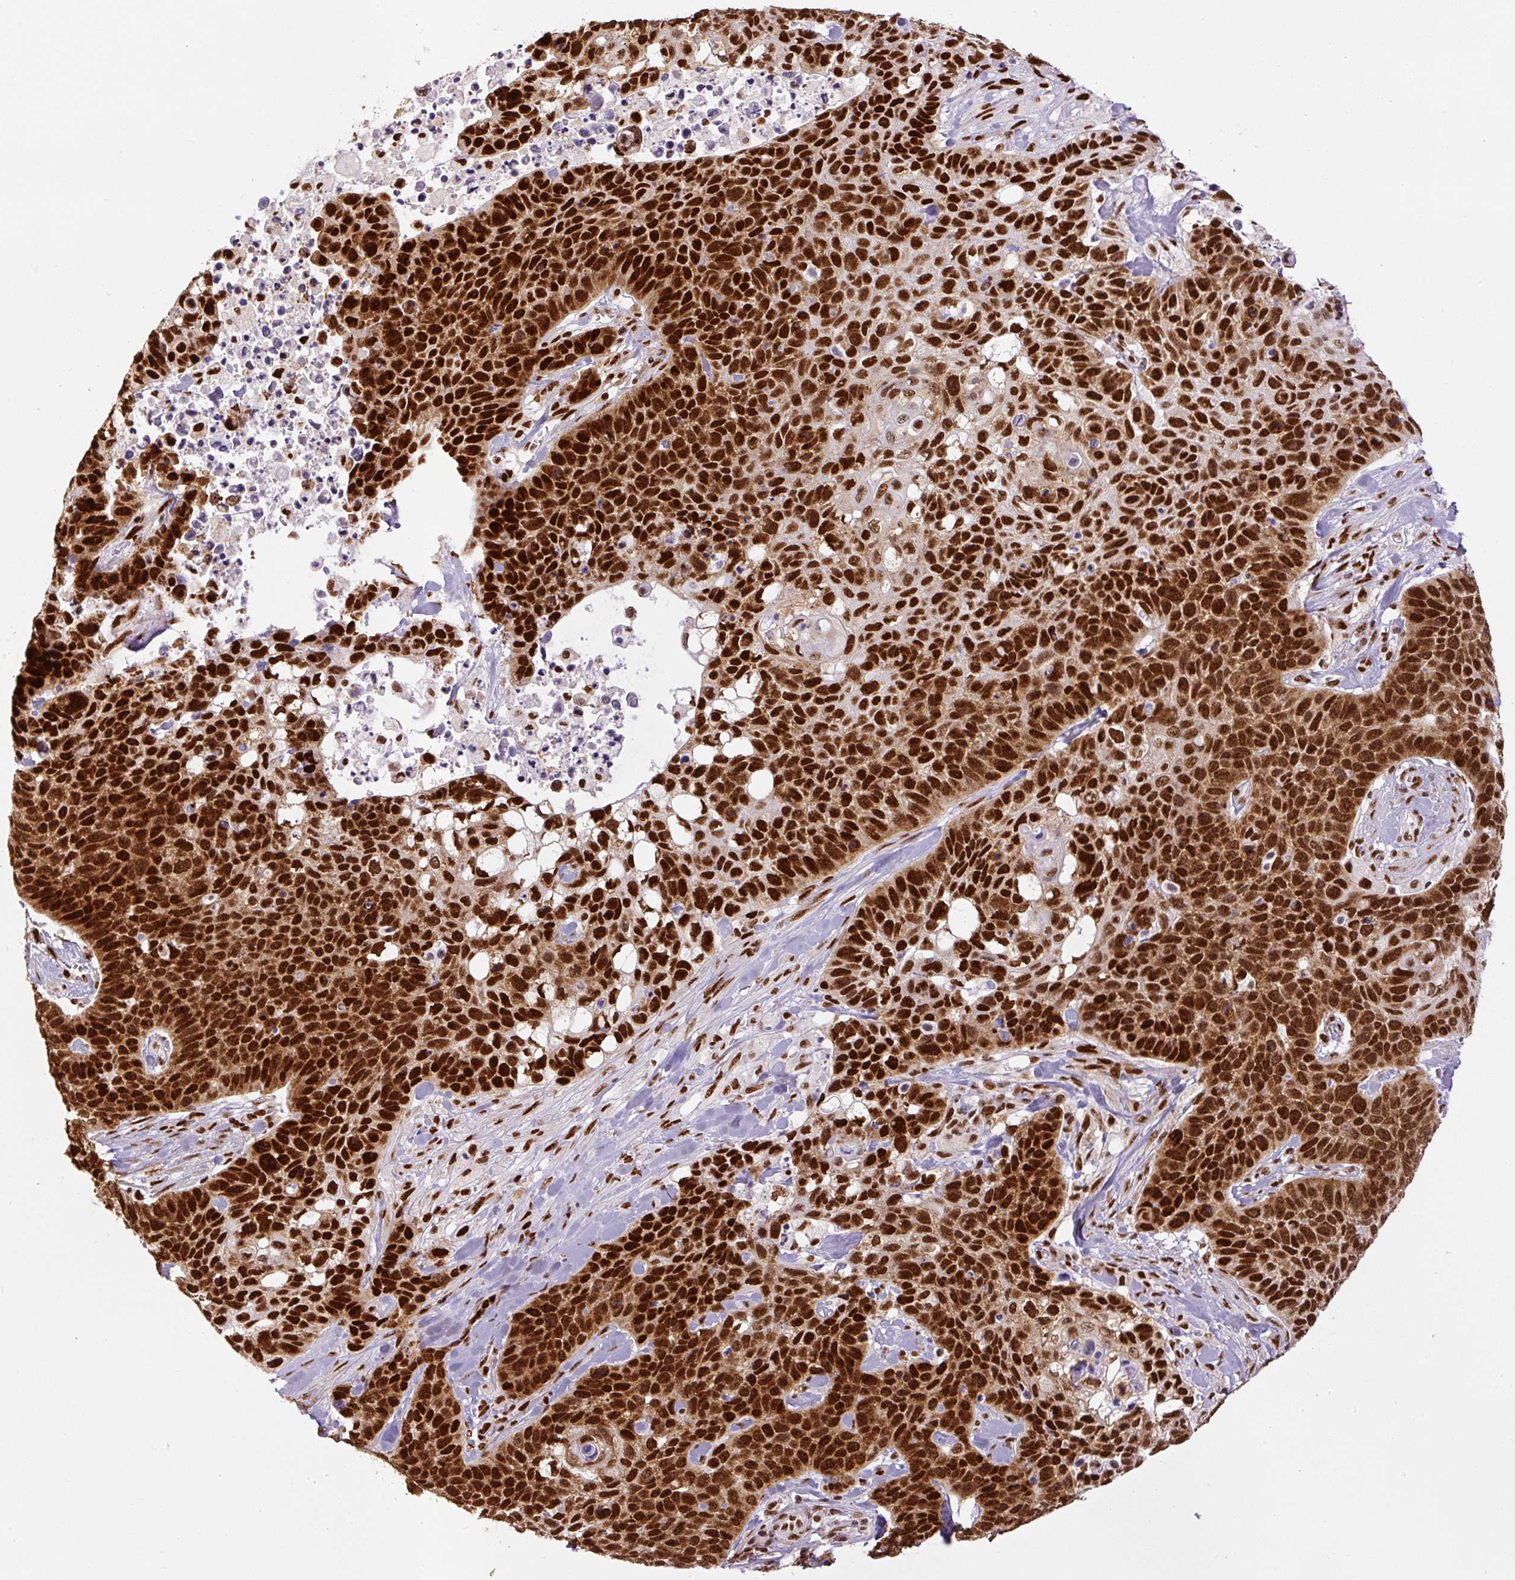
{"staining": {"intensity": "strong", "quantity": ">75%", "location": "nuclear"}, "tissue": "lung cancer", "cell_type": "Tumor cells", "image_type": "cancer", "snomed": [{"axis": "morphology", "description": "Squamous cell carcinoma, NOS"}, {"axis": "topography", "description": "Lung"}], "caption": "Lung cancer (squamous cell carcinoma) tissue reveals strong nuclear expression in about >75% of tumor cells, visualized by immunohistochemistry. Immunohistochemistry (ihc) stains the protein in brown and the nuclei are stained blue.", "gene": "FUS", "patient": {"sex": "male", "age": 62}}